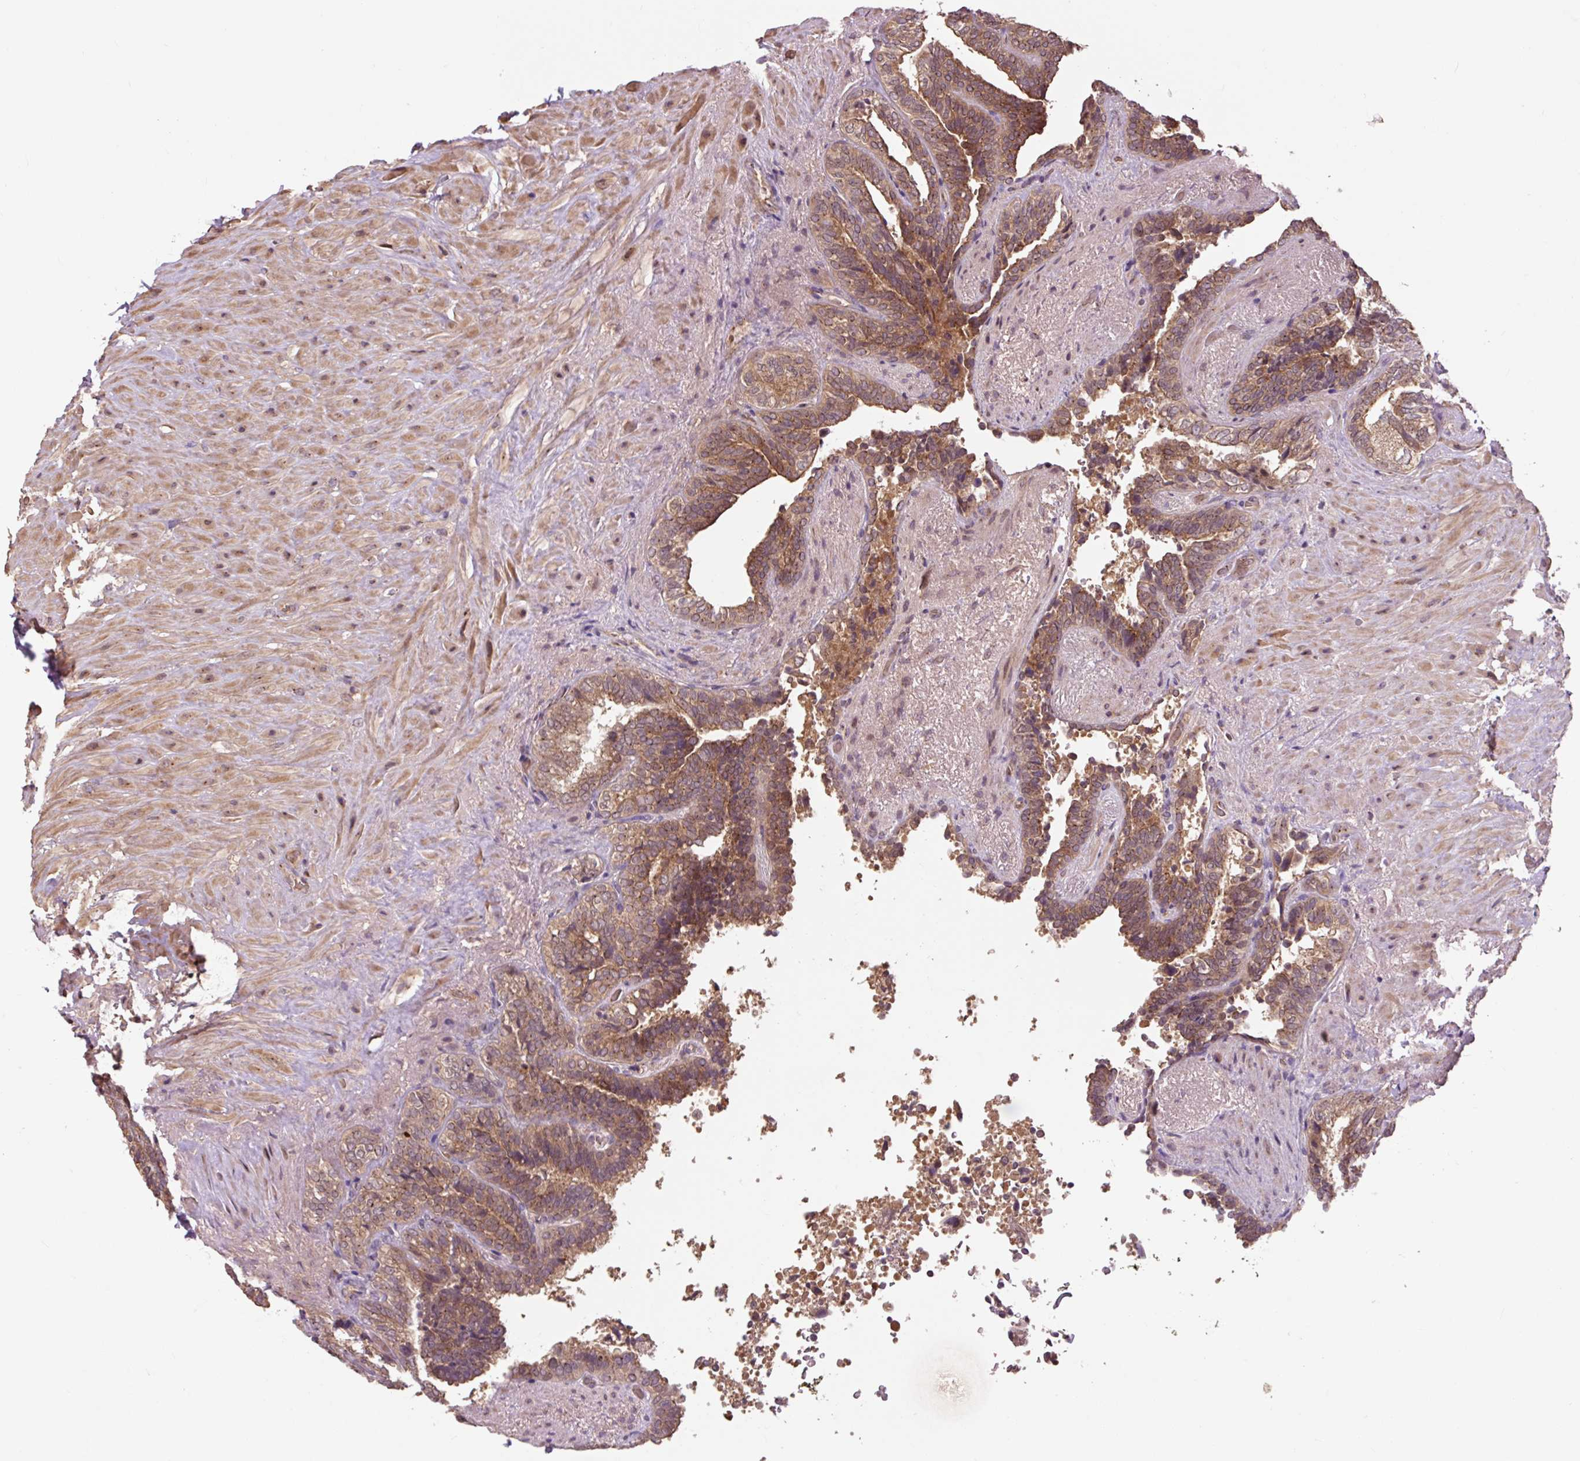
{"staining": {"intensity": "moderate", "quantity": ">75%", "location": "cytoplasmic/membranous"}, "tissue": "seminal vesicle", "cell_type": "Glandular cells", "image_type": "normal", "snomed": [{"axis": "morphology", "description": "Normal tissue, NOS"}, {"axis": "topography", "description": "Seminal veicle"}, {"axis": "topography", "description": "Peripheral nerve tissue"}], "caption": "Immunohistochemical staining of unremarkable human seminal vesicle displays medium levels of moderate cytoplasmic/membranous expression in about >75% of glandular cells. (DAB (3,3'-diaminobenzidine) = brown stain, brightfield microscopy at high magnification).", "gene": "MMS19", "patient": {"sex": "male", "age": 63}}